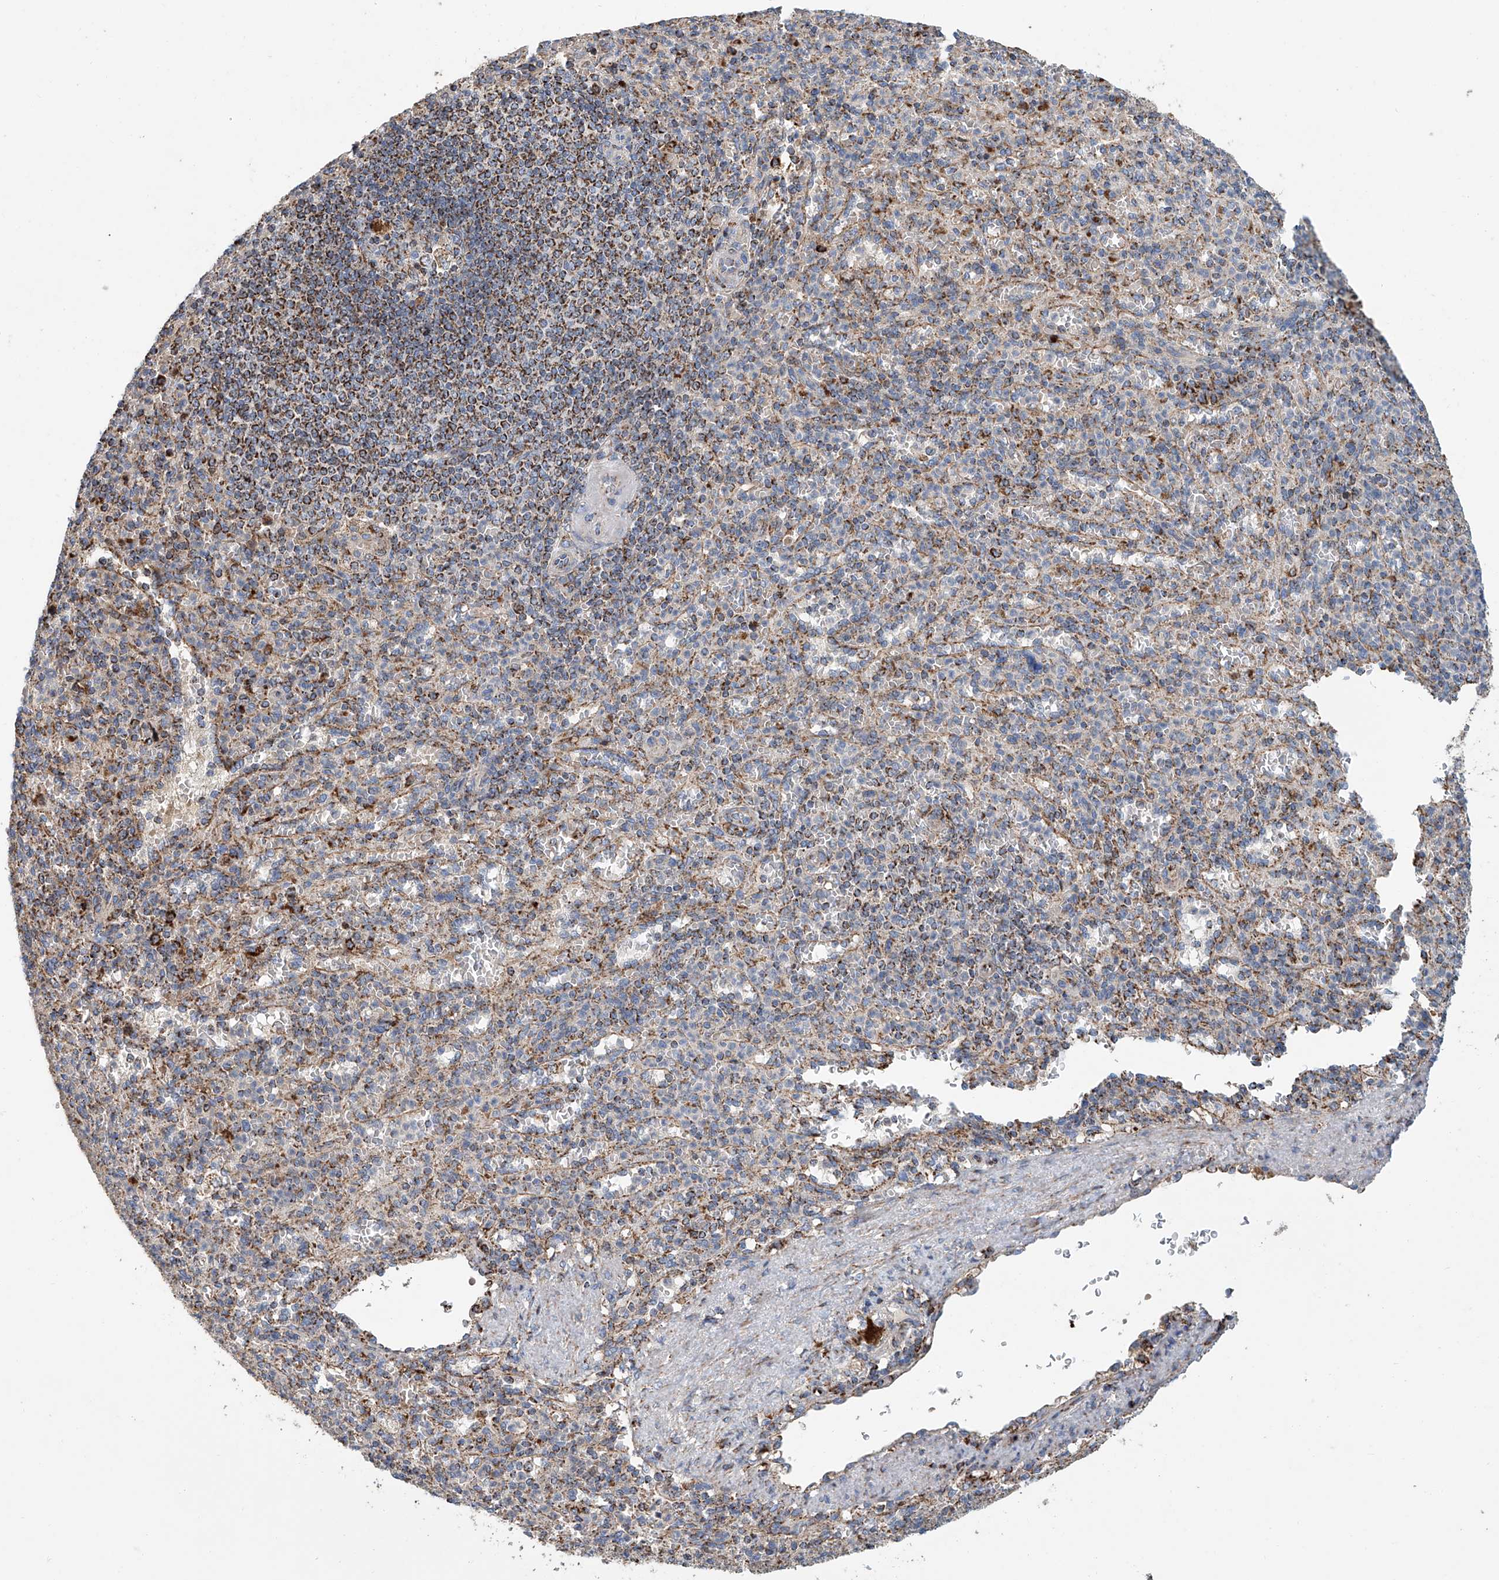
{"staining": {"intensity": "moderate", "quantity": "<25%", "location": "cytoplasmic/membranous"}, "tissue": "spleen", "cell_type": "Cells in red pulp", "image_type": "normal", "snomed": [{"axis": "morphology", "description": "Normal tissue, NOS"}, {"axis": "topography", "description": "Spleen"}], "caption": "Immunohistochemical staining of benign human spleen displays moderate cytoplasmic/membranous protein staining in about <25% of cells in red pulp. The staining is performed using DAB brown chromogen to label protein expression. The nuclei are counter-stained blue using hematoxylin.", "gene": "MCL1", "patient": {"sex": "female", "age": 74}}